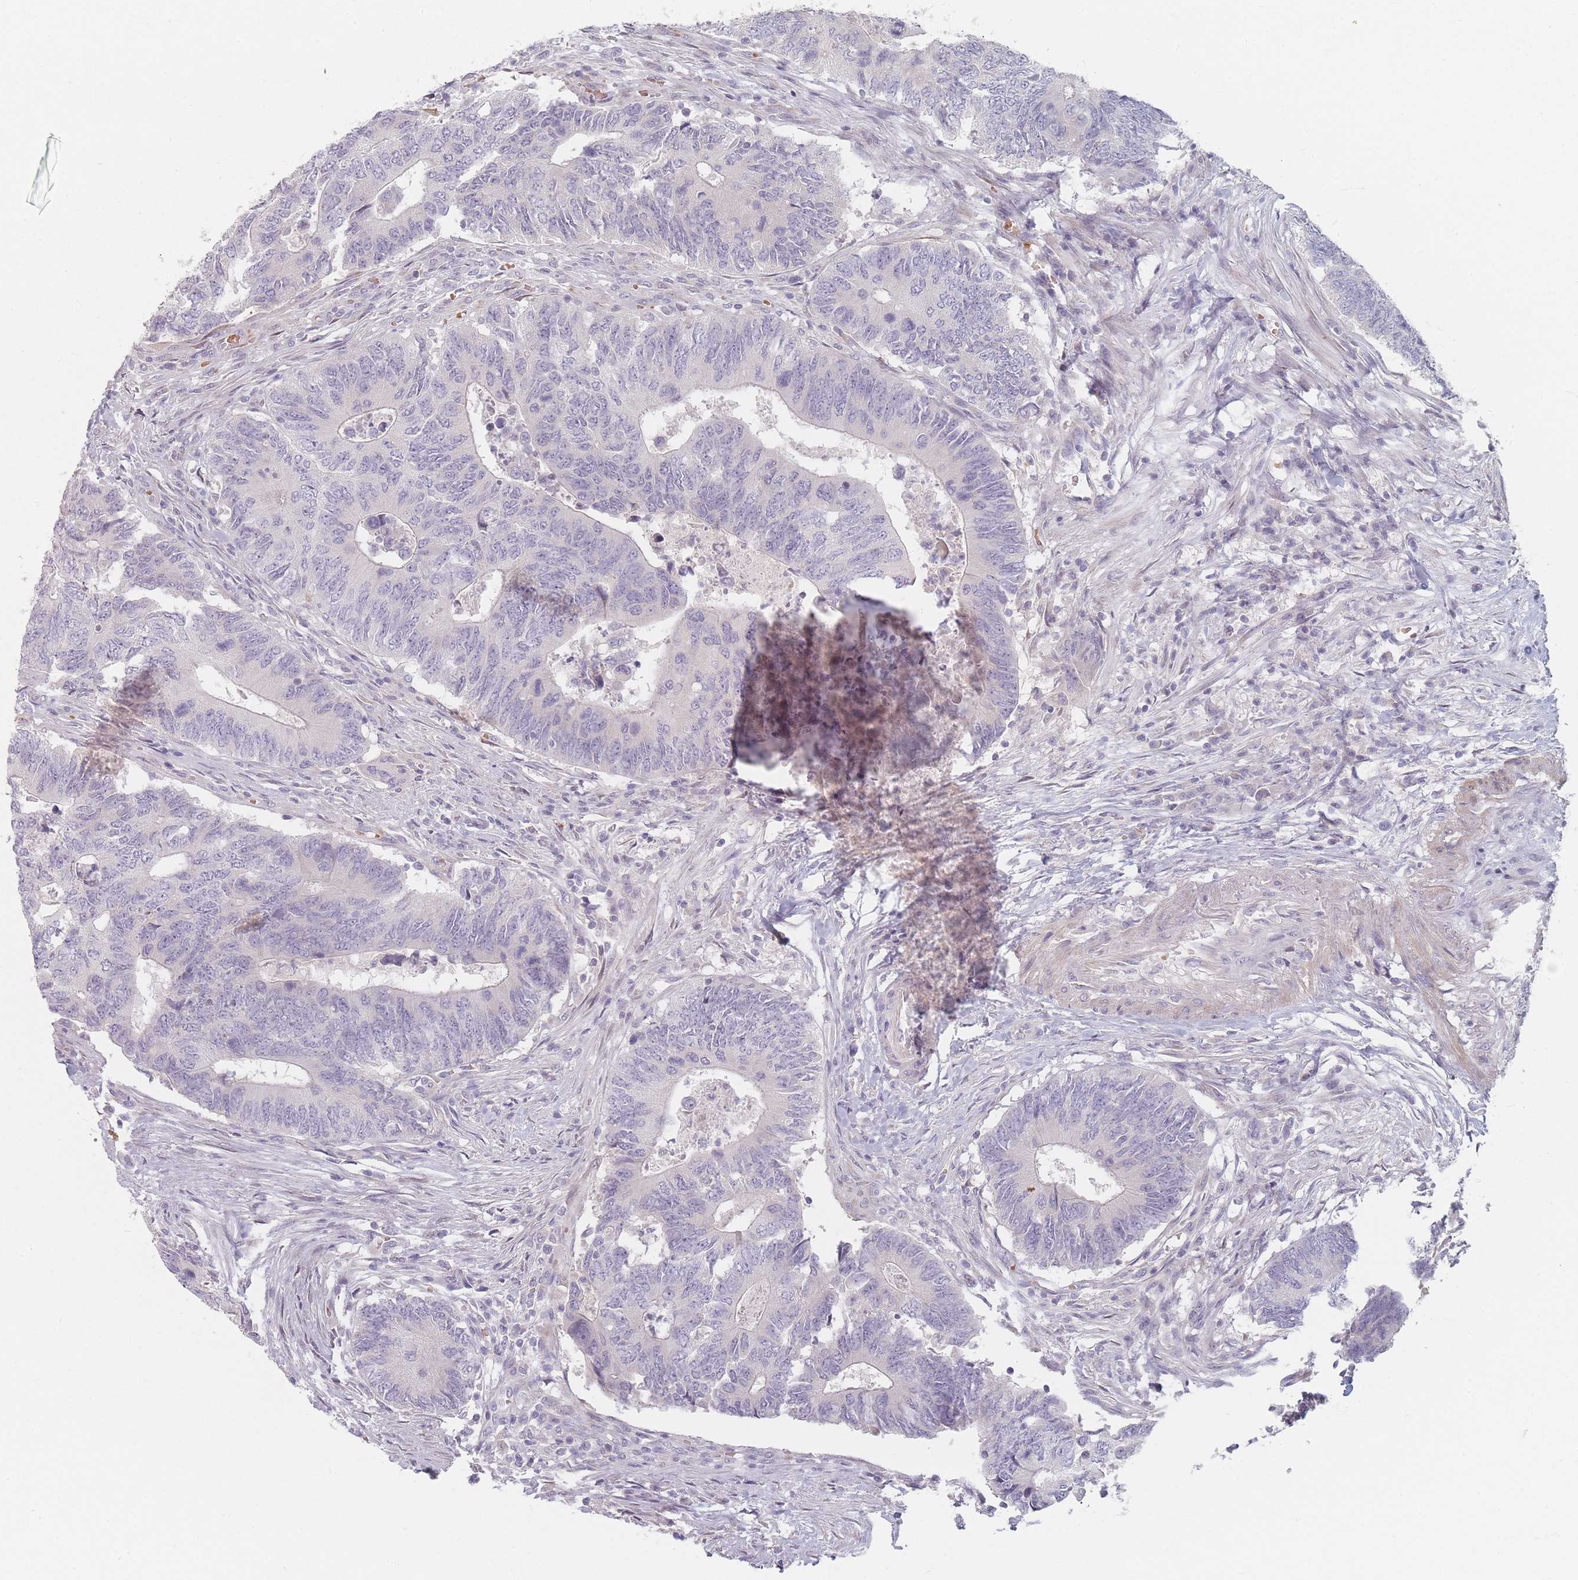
{"staining": {"intensity": "negative", "quantity": "none", "location": "none"}, "tissue": "colorectal cancer", "cell_type": "Tumor cells", "image_type": "cancer", "snomed": [{"axis": "morphology", "description": "Adenocarcinoma, NOS"}, {"axis": "topography", "description": "Colon"}], "caption": "DAB (3,3'-diaminobenzidine) immunohistochemical staining of human colorectal adenocarcinoma reveals no significant expression in tumor cells.", "gene": "TMOD1", "patient": {"sex": "male", "age": 87}}